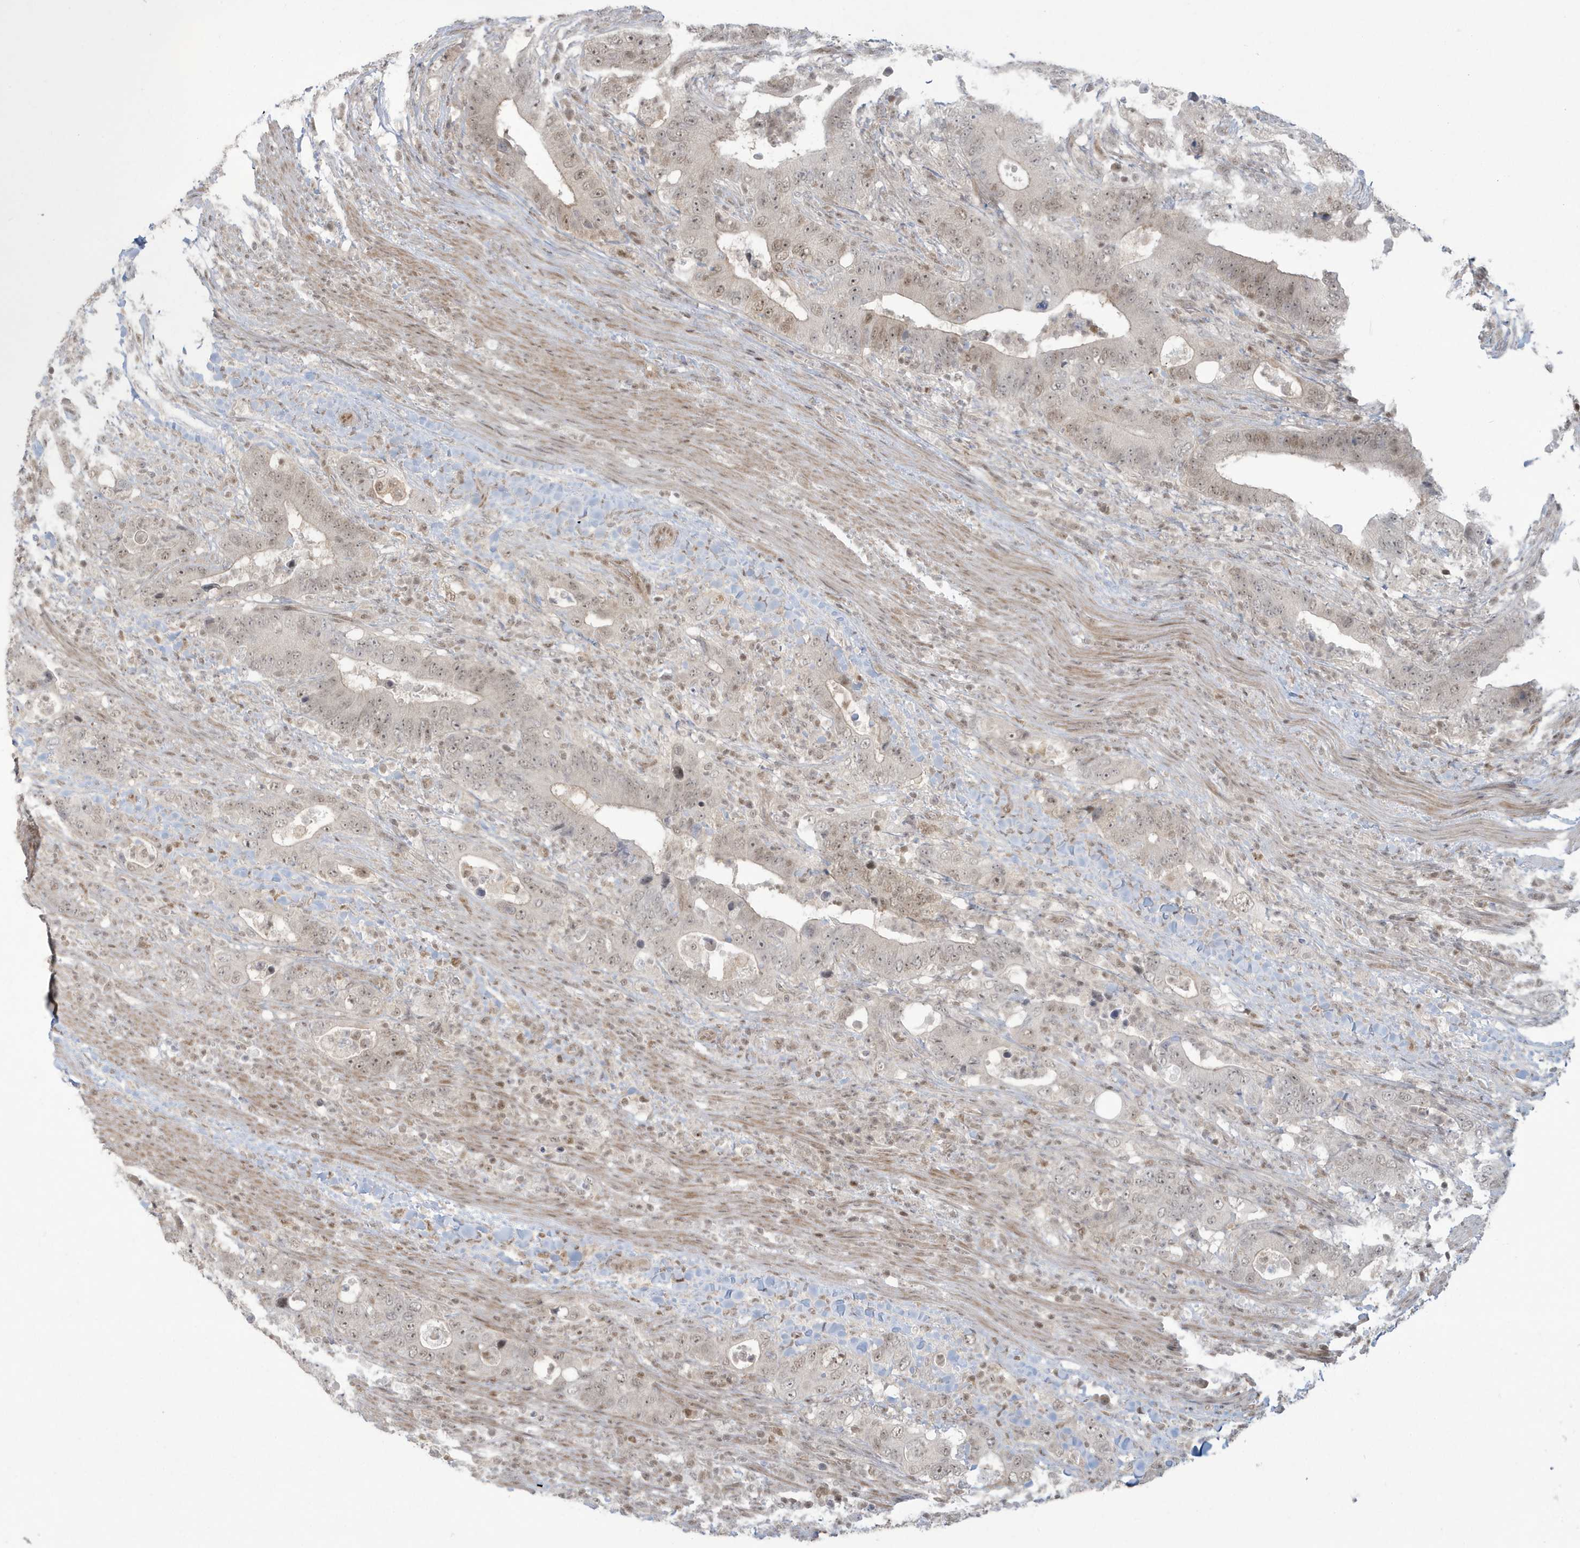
{"staining": {"intensity": "weak", "quantity": ">75%", "location": "nuclear"}, "tissue": "colorectal cancer", "cell_type": "Tumor cells", "image_type": "cancer", "snomed": [{"axis": "morphology", "description": "Adenocarcinoma, NOS"}, {"axis": "topography", "description": "Colon"}], "caption": "This photomicrograph displays immunohistochemistry staining of human adenocarcinoma (colorectal), with low weak nuclear positivity in approximately >75% of tumor cells.", "gene": "C1orf52", "patient": {"sex": "female", "age": 75}}